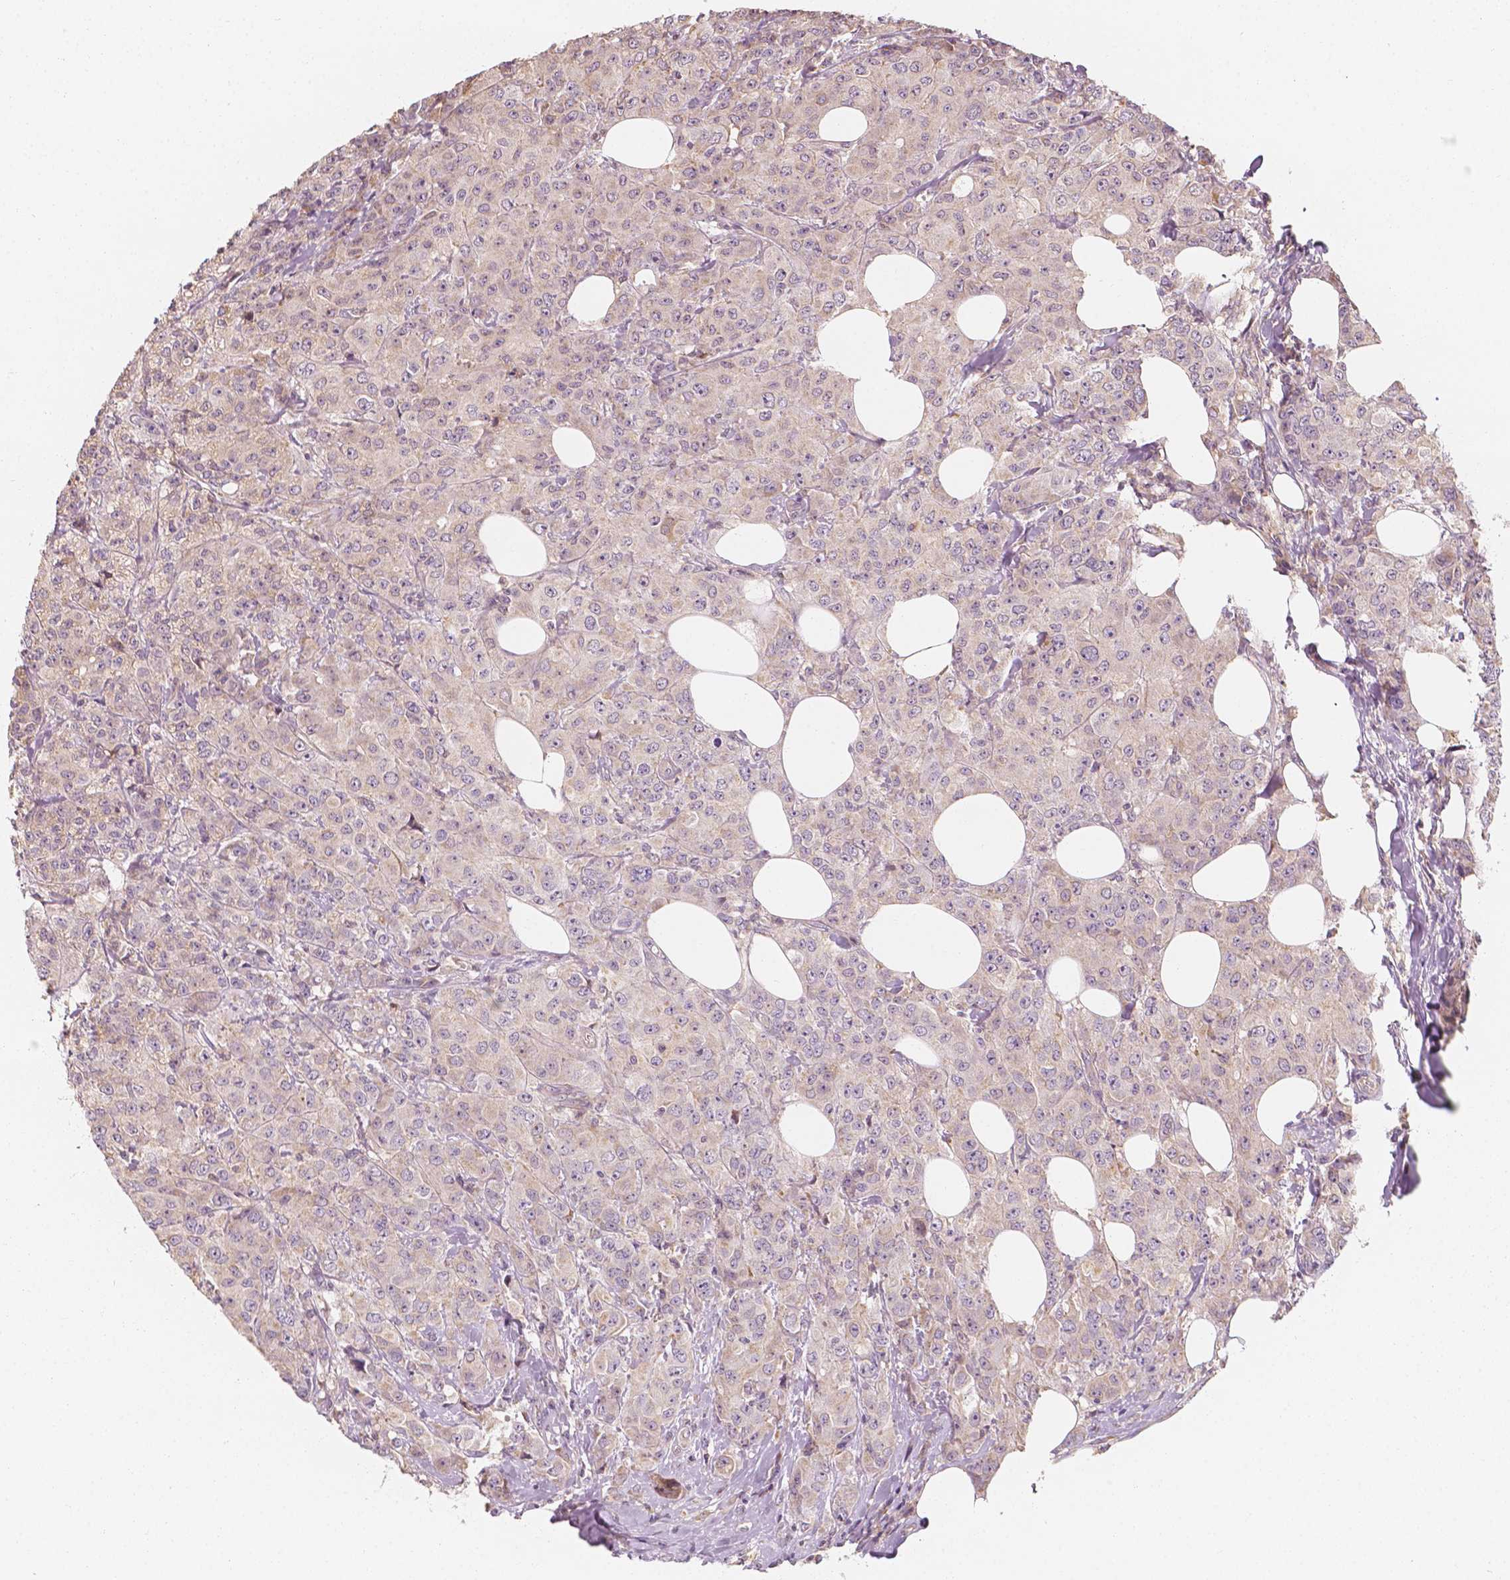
{"staining": {"intensity": "weak", "quantity": "<25%", "location": "cytoplasmic/membranous"}, "tissue": "breast cancer", "cell_type": "Tumor cells", "image_type": "cancer", "snomed": [{"axis": "morphology", "description": "Normal tissue, NOS"}, {"axis": "morphology", "description": "Duct carcinoma"}, {"axis": "topography", "description": "Breast"}], "caption": "Tumor cells are negative for protein expression in human invasive ductal carcinoma (breast).", "gene": "SHPK", "patient": {"sex": "female", "age": 43}}